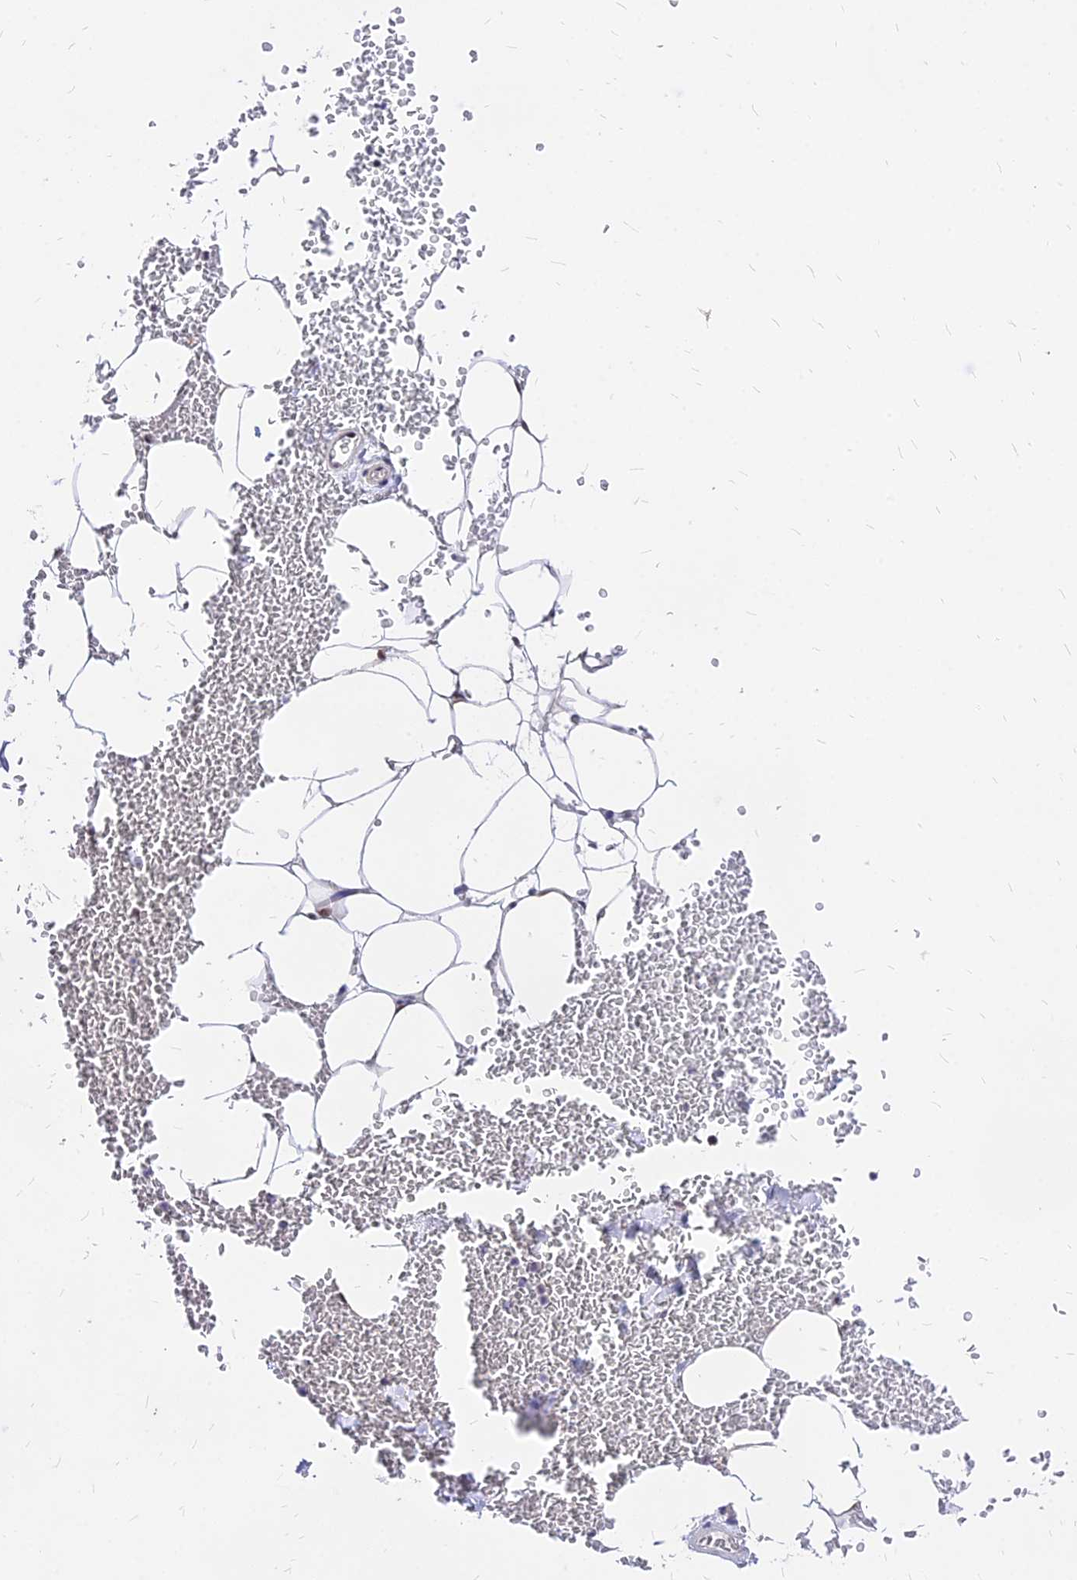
{"staining": {"intensity": "moderate", "quantity": ">75%", "location": "nuclear"}, "tissue": "adipose tissue", "cell_type": "Adipocytes", "image_type": "normal", "snomed": [{"axis": "morphology", "description": "Normal tissue, NOS"}, {"axis": "topography", "description": "Adipose tissue"}, {"axis": "topography", "description": "Peripheral nerve tissue"}], "caption": "Adipose tissue stained with DAB IHC shows medium levels of moderate nuclear staining in about >75% of adipocytes. The staining is performed using DAB (3,3'-diaminobenzidine) brown chromogen to label protein expression. The nuclei are counter-stained blue using hematoxylin.", "gene": "DDX55", "patient": {"sex": "male", "age": 52}}